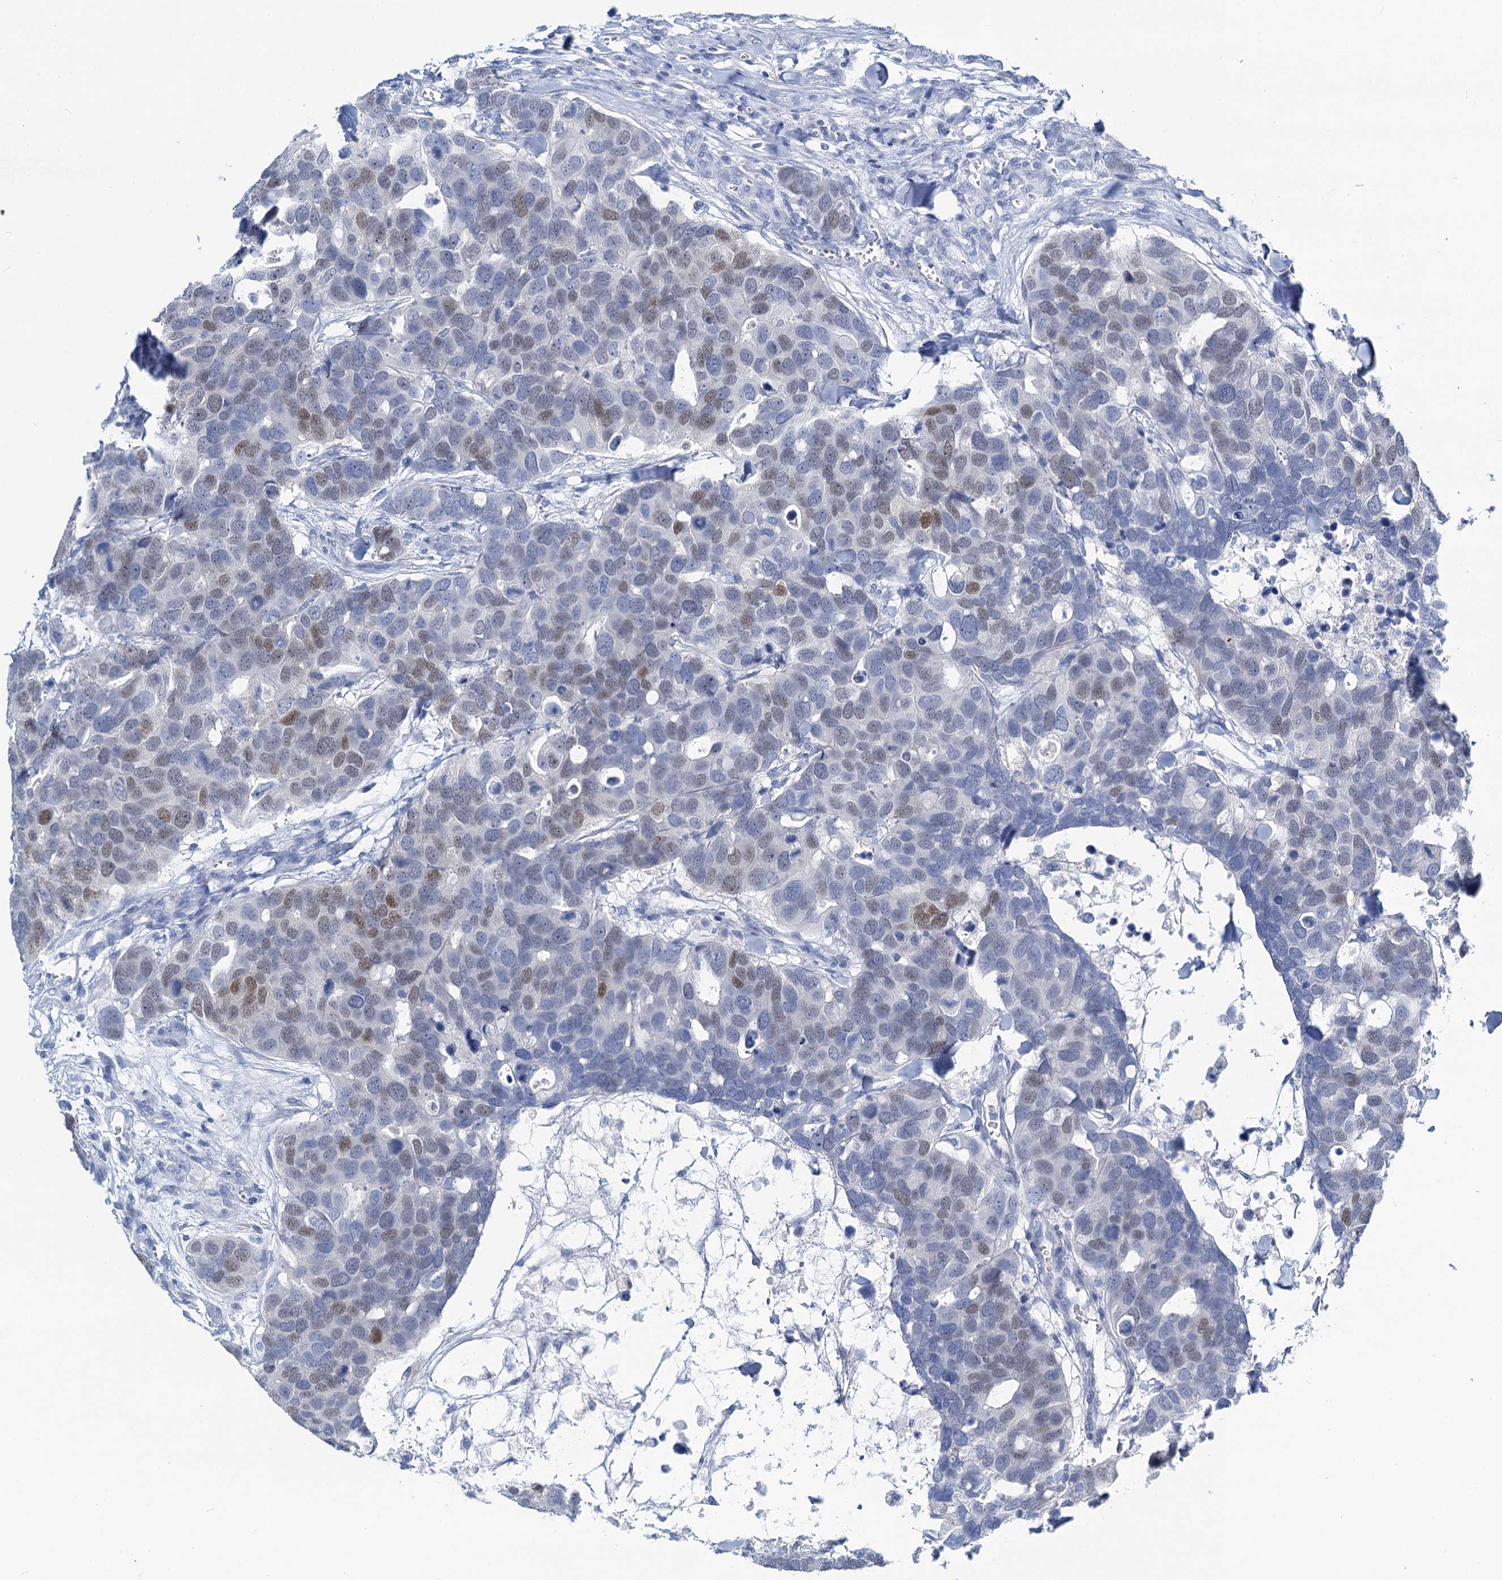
{"staining": {"intensity": "weak", "quantity": "<25%", "location": "nuclear"}, "tissue": "breast cancer", "cell_type": "Tumor cells", "image_type": "cancer", "snomed": [{"axis": "morphology", "description": "Duct carcinoma"}, {"axis": "topography", "description": "Breast"}], "caption": "Immunohistochemistry (IHC) of human breast cancer (infiltrating ductal carcinoma) demonstrates no expression in tumor cells.", "gene": "TOX3", "patient": {"sex": "female", "age": 83}}